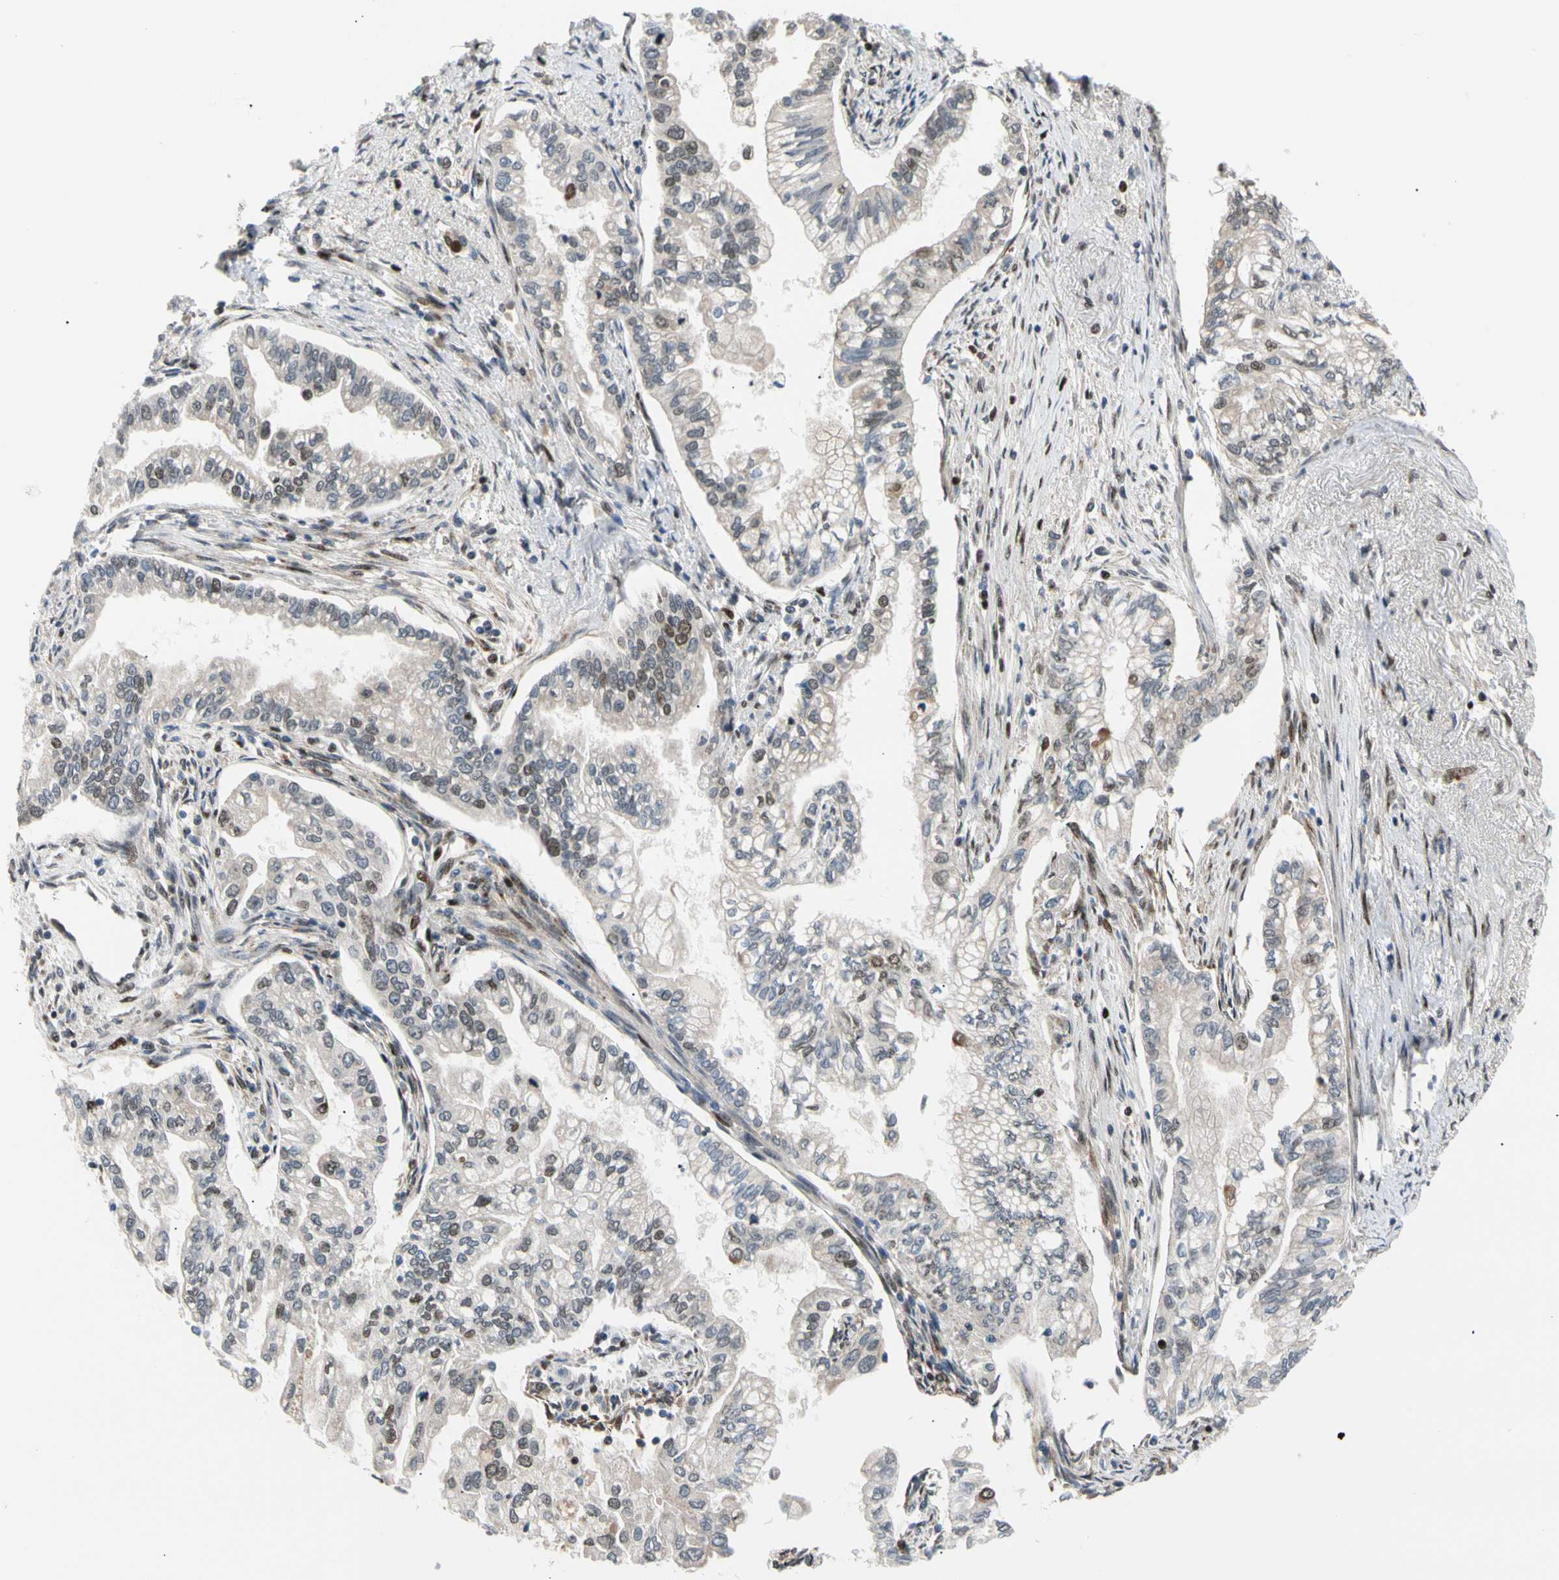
{"staining": {"intensity": "weak", "quantity": "<25%", "location": "nuclear"}, "tissue": "pancreatic cancer", "cell_type": "Tumor cells", "image_type": "cancer", "snomed": [{"axis": "morphology", "description": "Normal tissue, NOS"}, {"axis": "topography", "description": "Pancreas"}], "caption": "Immunohistochemical staining of pancreatic cancer reveals no significant expression in tumor cells. (DAB (3,3'-diaminobenzidine) immunohistochemistry (IHC), high magnification).", "gene": "E2F1", "patient": {"sex": "male", "age": 42}}